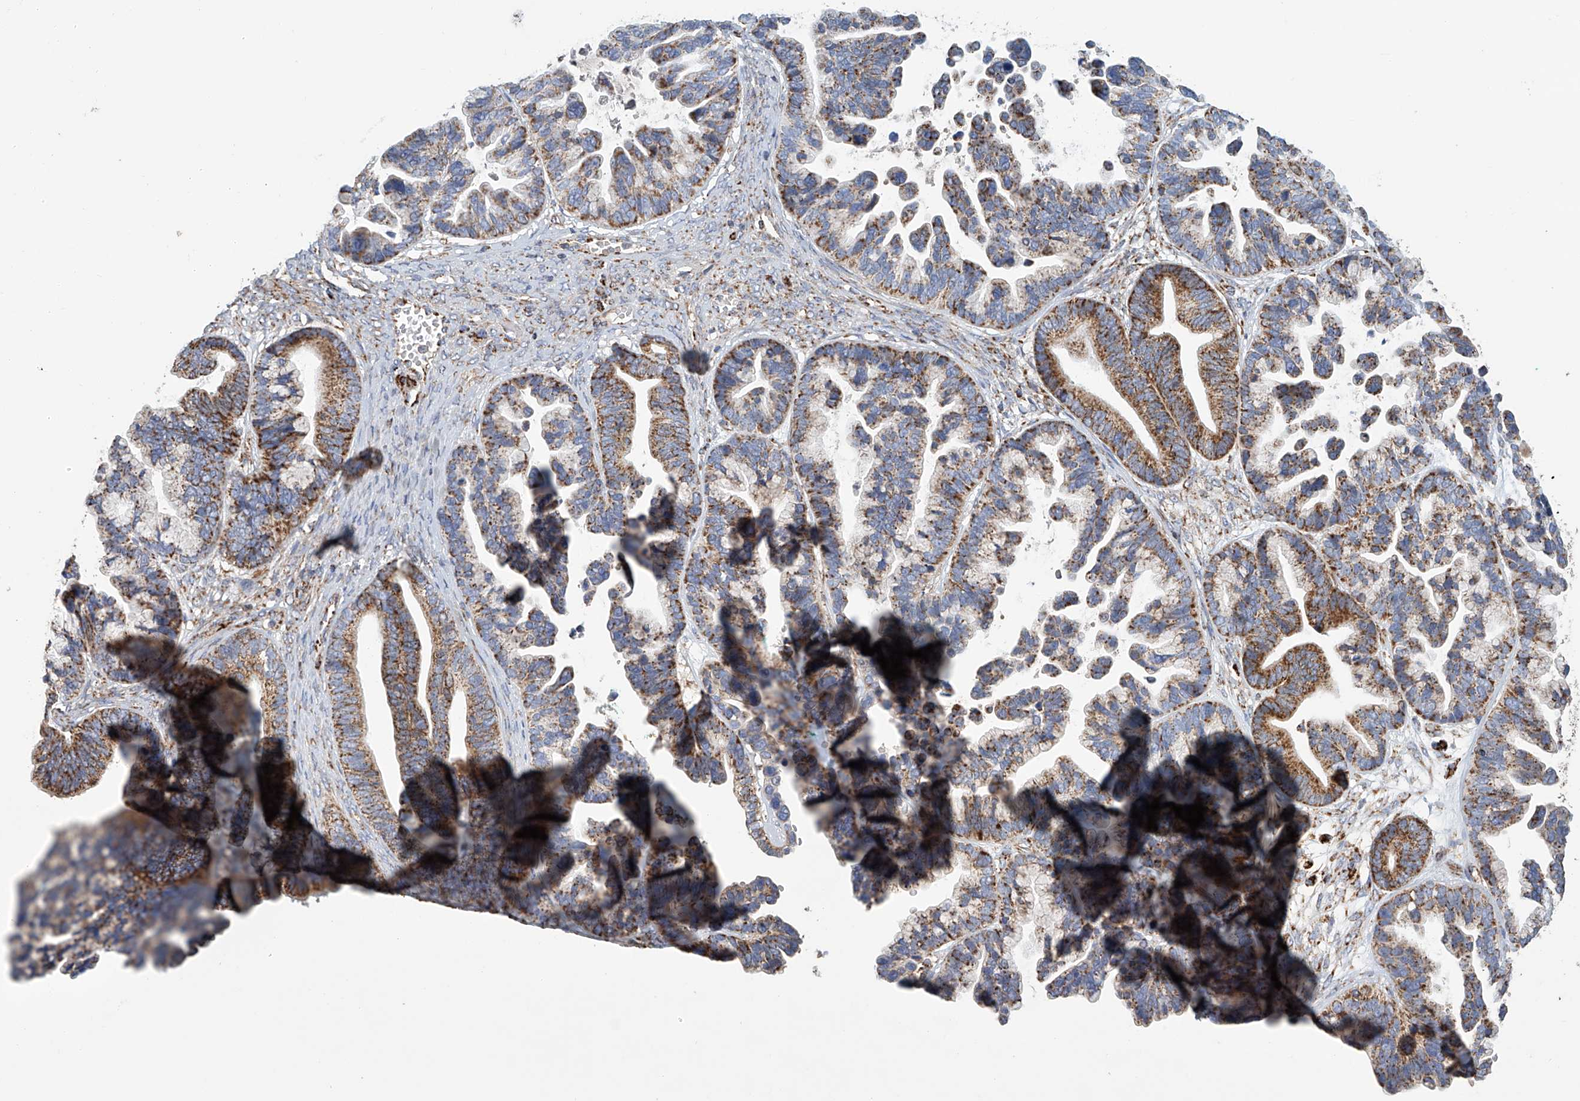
{"staining": {"intensity": "moderate", "quantity": ">75%", "location": "cytoplasmic/membranous"}, "tissue": "ovarian cancer", "cell_type": "Tumor cells", "image_type": "cancer", "snomed": [{"axis": "morphology", "description": "Cystadenocarcinoma, serous, NOS"}, {"axis": "topography", "description": "Ovary"}], "caption": "The micrograph displays staining of ovarian serous cystadenocarcinoma, revealing moderate cytoplasmic/membranous protein expression (brown color) within tumor cells. (brown staining indicates protein expression, while blue staining denotes nuclei).", "gene": "MCL1", "patient": {"sex": "female", "age": 56}}